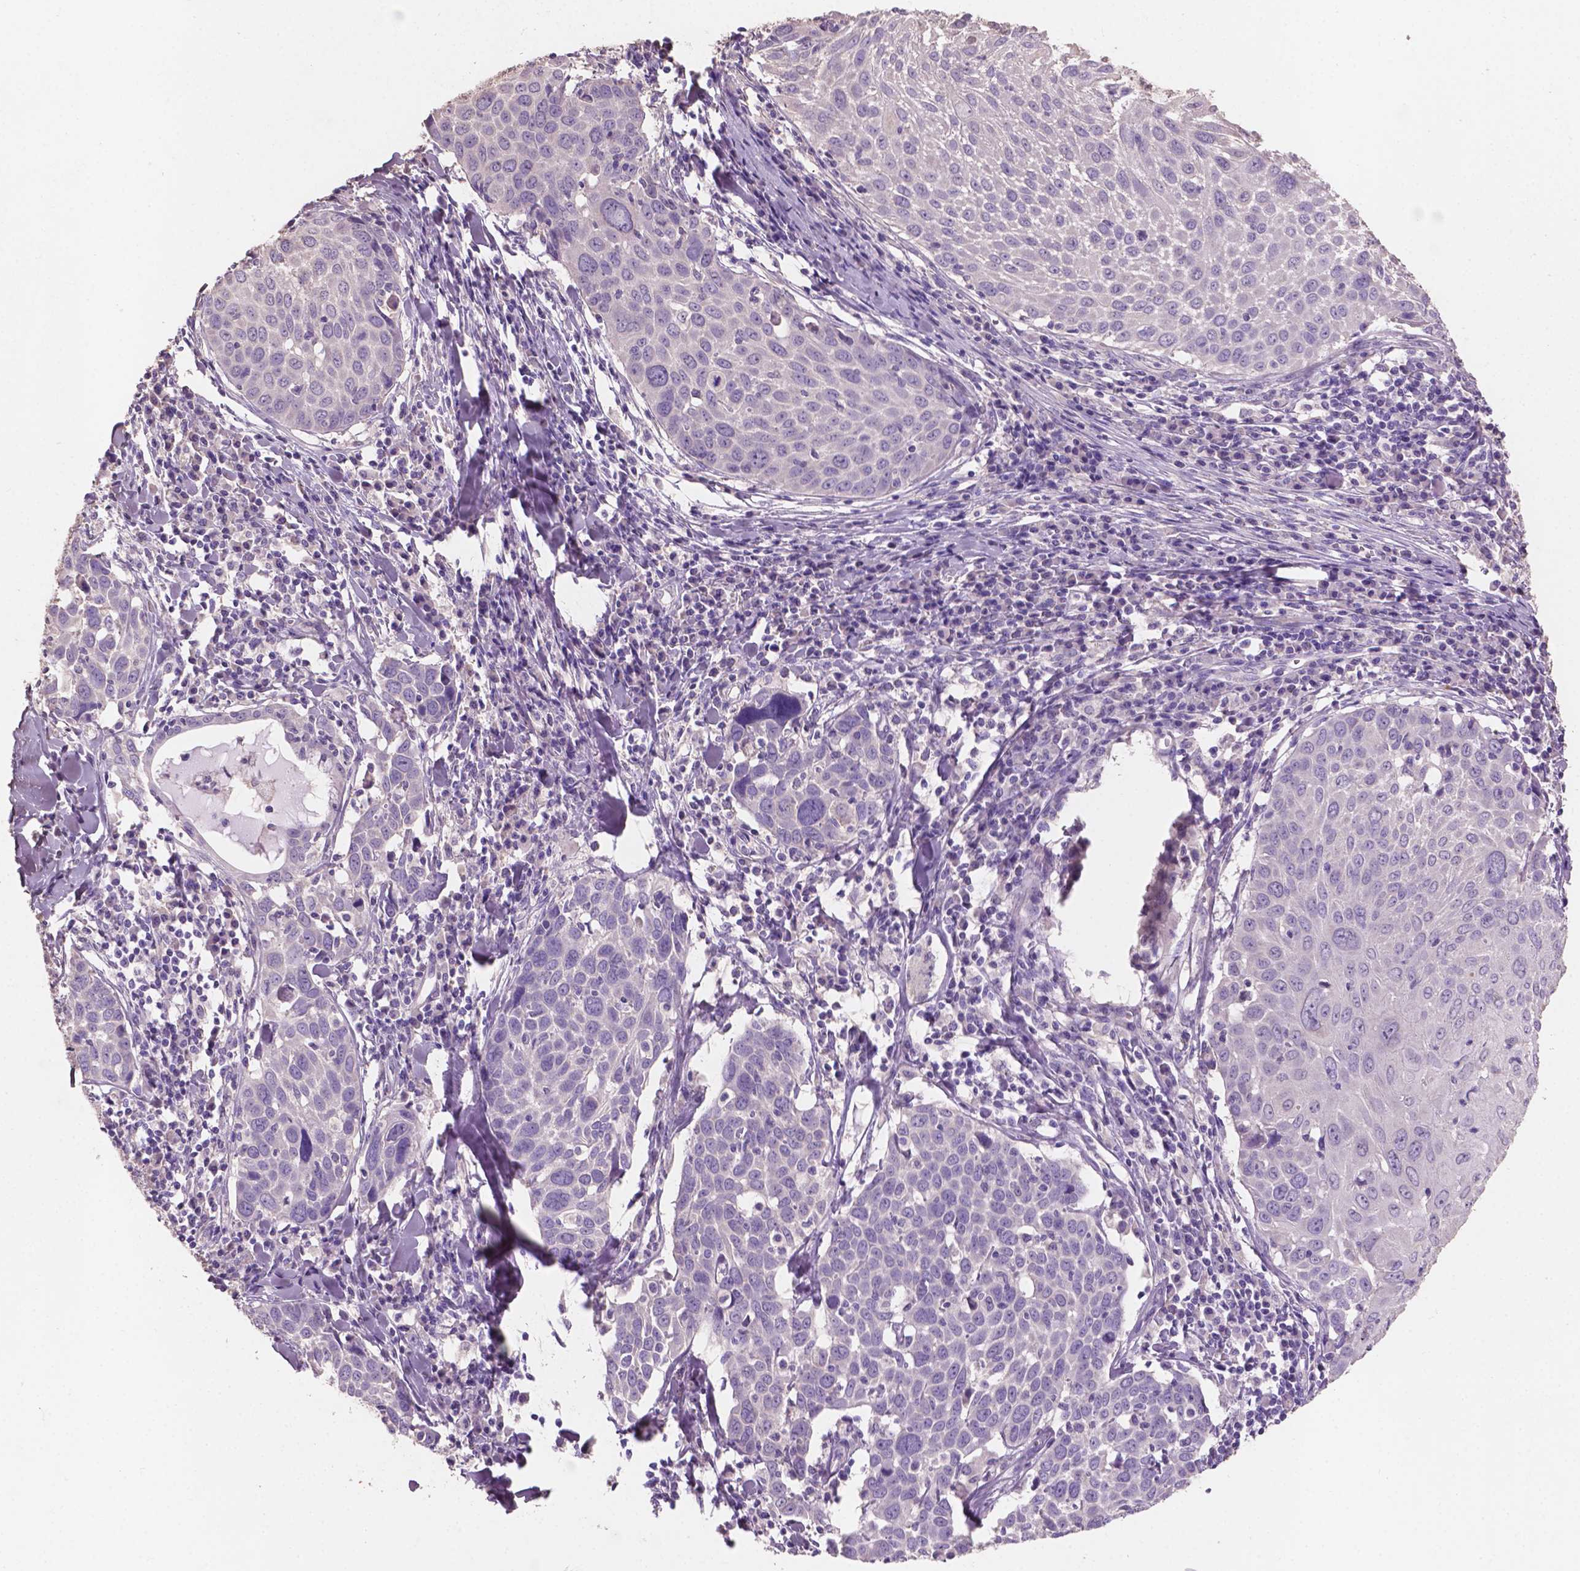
{"staining": {"intensity": "negative", "quantity": "none", "location": "none"}, "tissue": "lung cancer", "cell_type": "Tumor cells", "image_type": "cancer", "snomed": [{"axis": "morphology", "description": "Squamous cell carcinoma, NOS"}, {"axis": "topography", "description": "Lung"}], "caption": "IHC photomicrograph of neoplastic tissue: human squamous cell carcinoma (lung) stained with DAB displays no significant protein positivity in tumor cells.", "gene": "SBSN", "patient": {"sex": "male", "age": 57}}